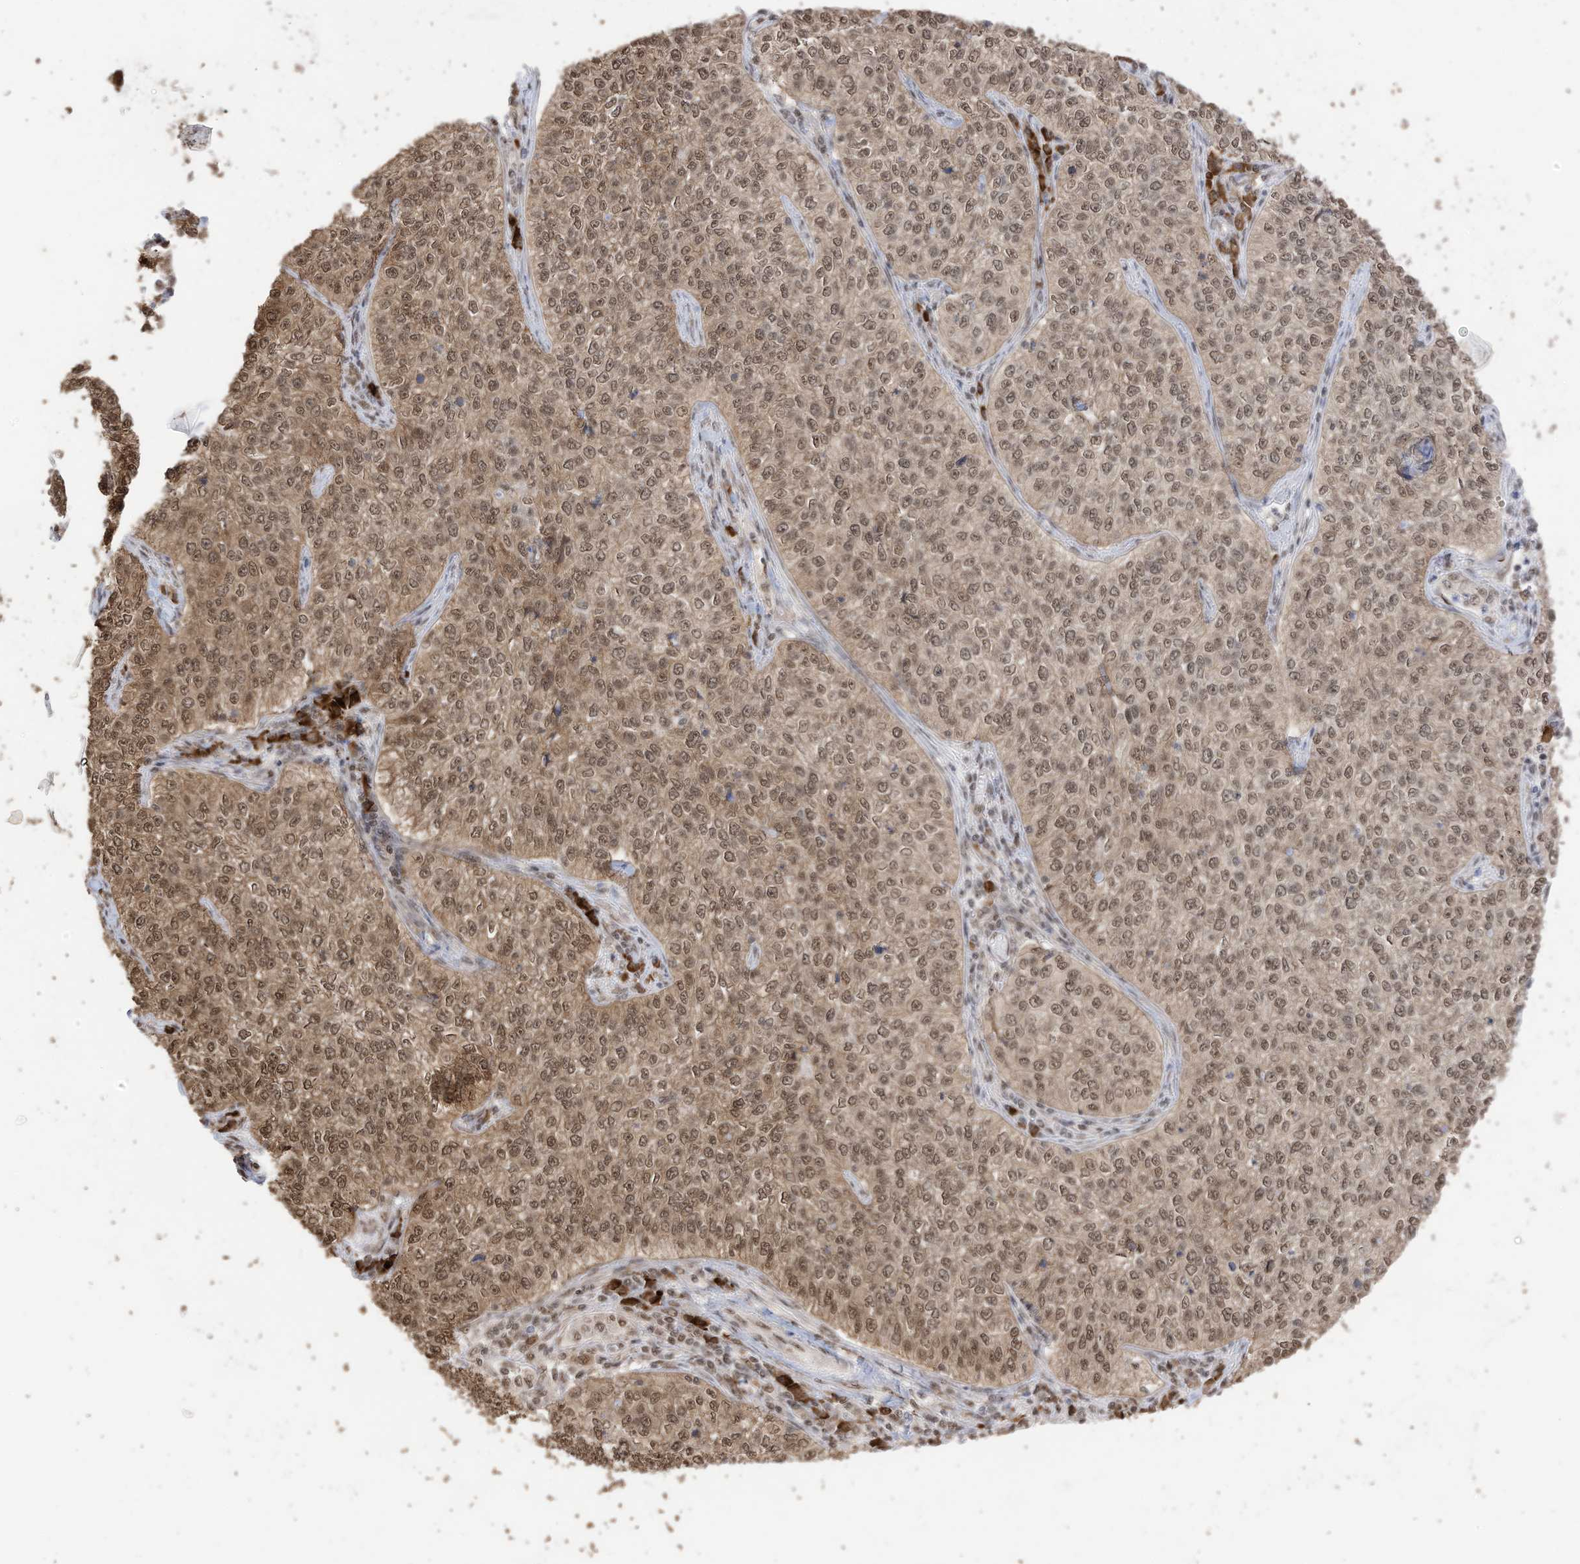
{"staining": {"intensity": "moderate", "quantity": ">75%", "location": "cytoplasmic/membranous,nuclear"}, "tissue": "cervical cancer", "cell_type": "Tumor cells", "image_type": "cancer", "snomed": [{"axis": "morphology", "description": "Squamous cell carcinoma, NOS"}, {"axis": "topography", "description": "Cervix"}], "caption": "Human cervical cancer stained for a protein (brown) reveals moderate cytoplasmic/membranous and nuclear positive staining in approximately >75% of tumor cells.", "gene": "ZNF195", "patient": {"sex": "female", "age": 35}}